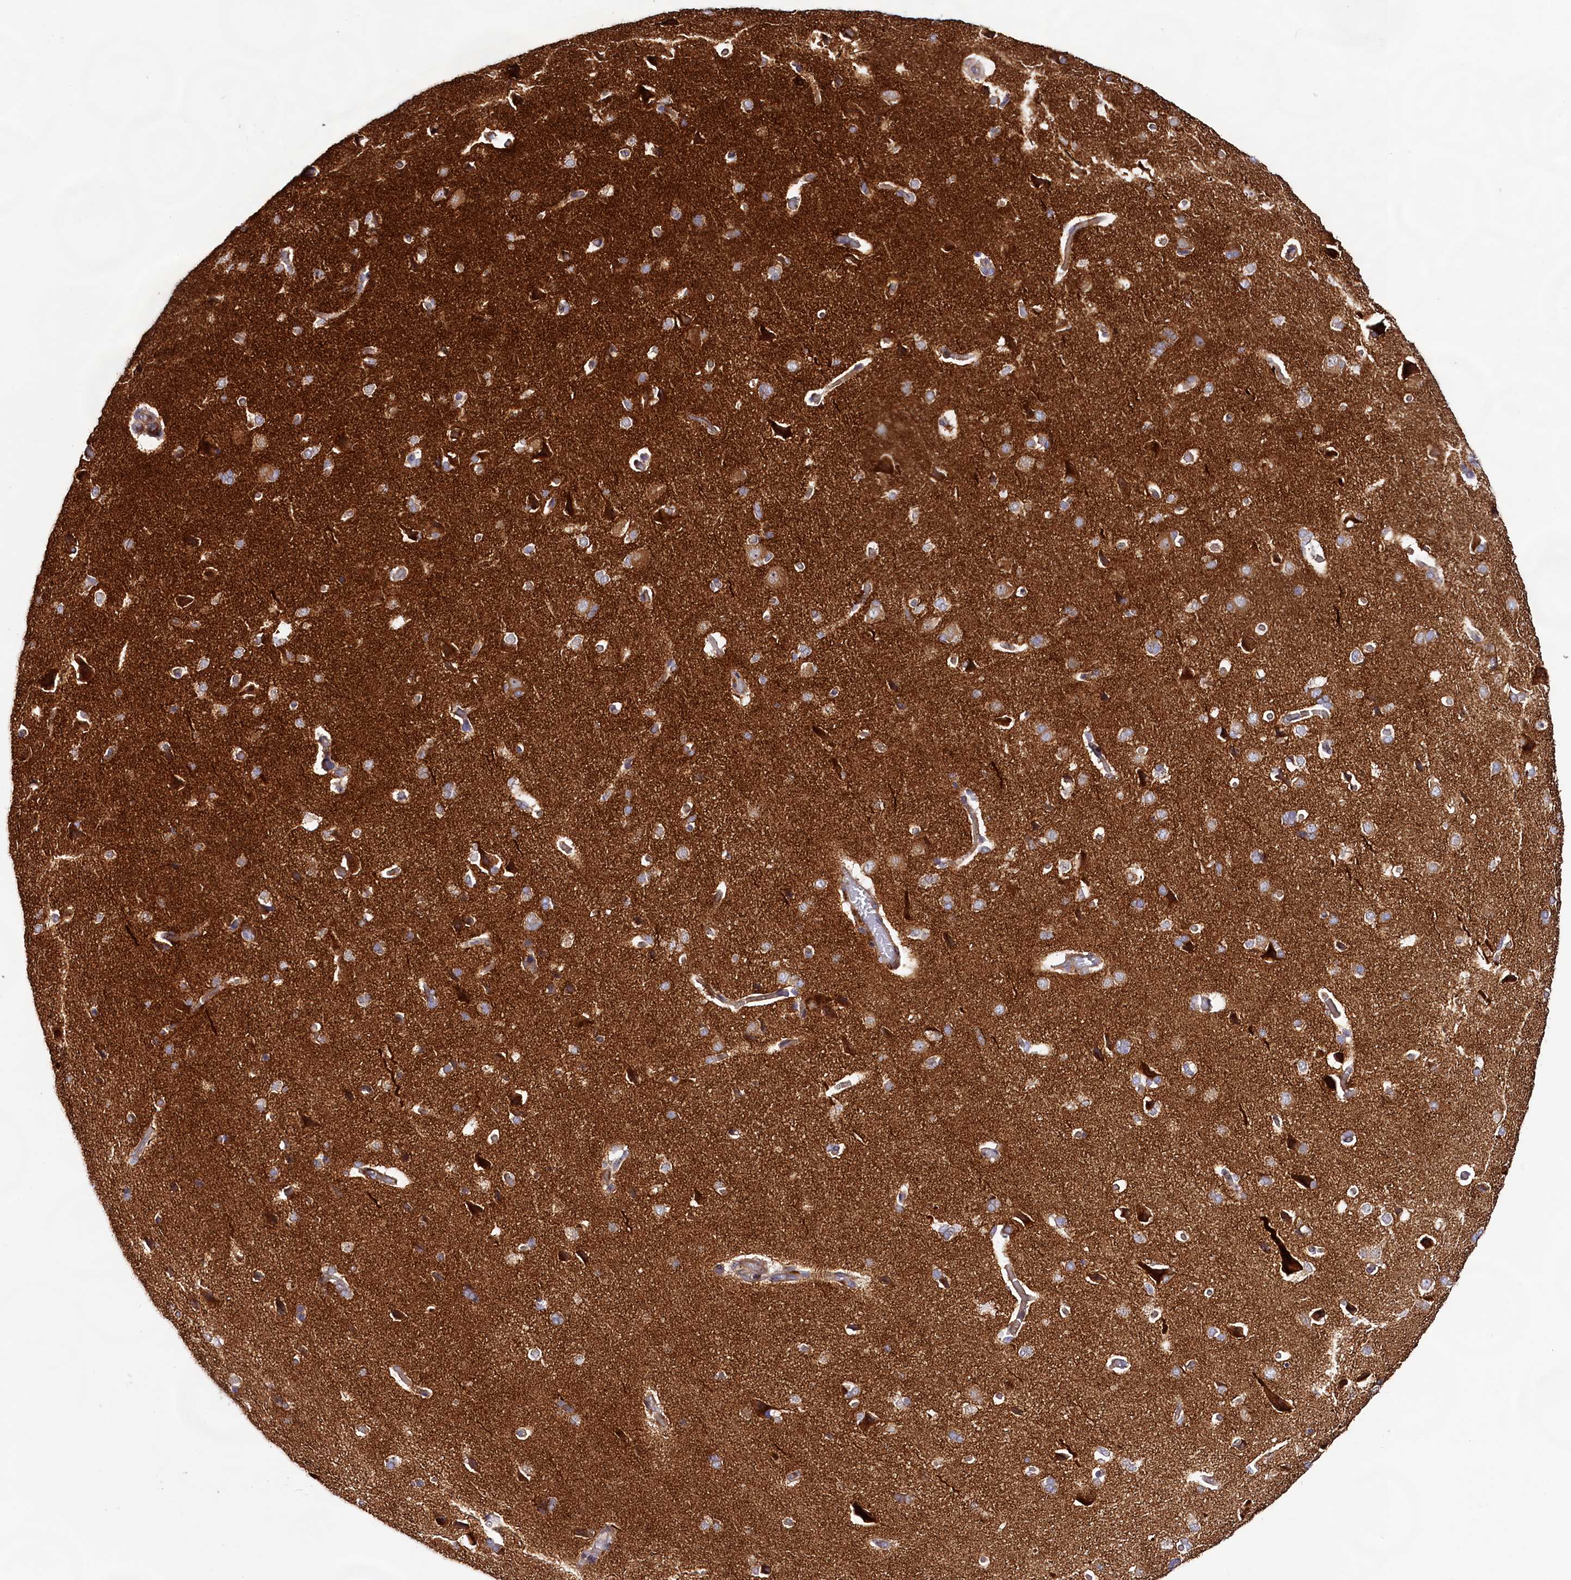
{"staining": {"intensity": "weak", "quantity": "25%-75%", "location": "cytoplasmic/membranous"}, "tissue": "cerebral cortex", "cell_type": "Endothelial cells", "image_type": "normal", "snomed": [{"axis": "morphology", "description": "Normal tissue, NOS"}, {"axis": "topography", "description": "Cerebral cortex"}], "caption": "The image demonstrates staining of normal cerebral cortex, revealing weak cytoplasmic/membranous protein staining (brown color) within endothelial cells.", "gene": "DMXL2", "patient": {"sex": "male", "age": 62}}